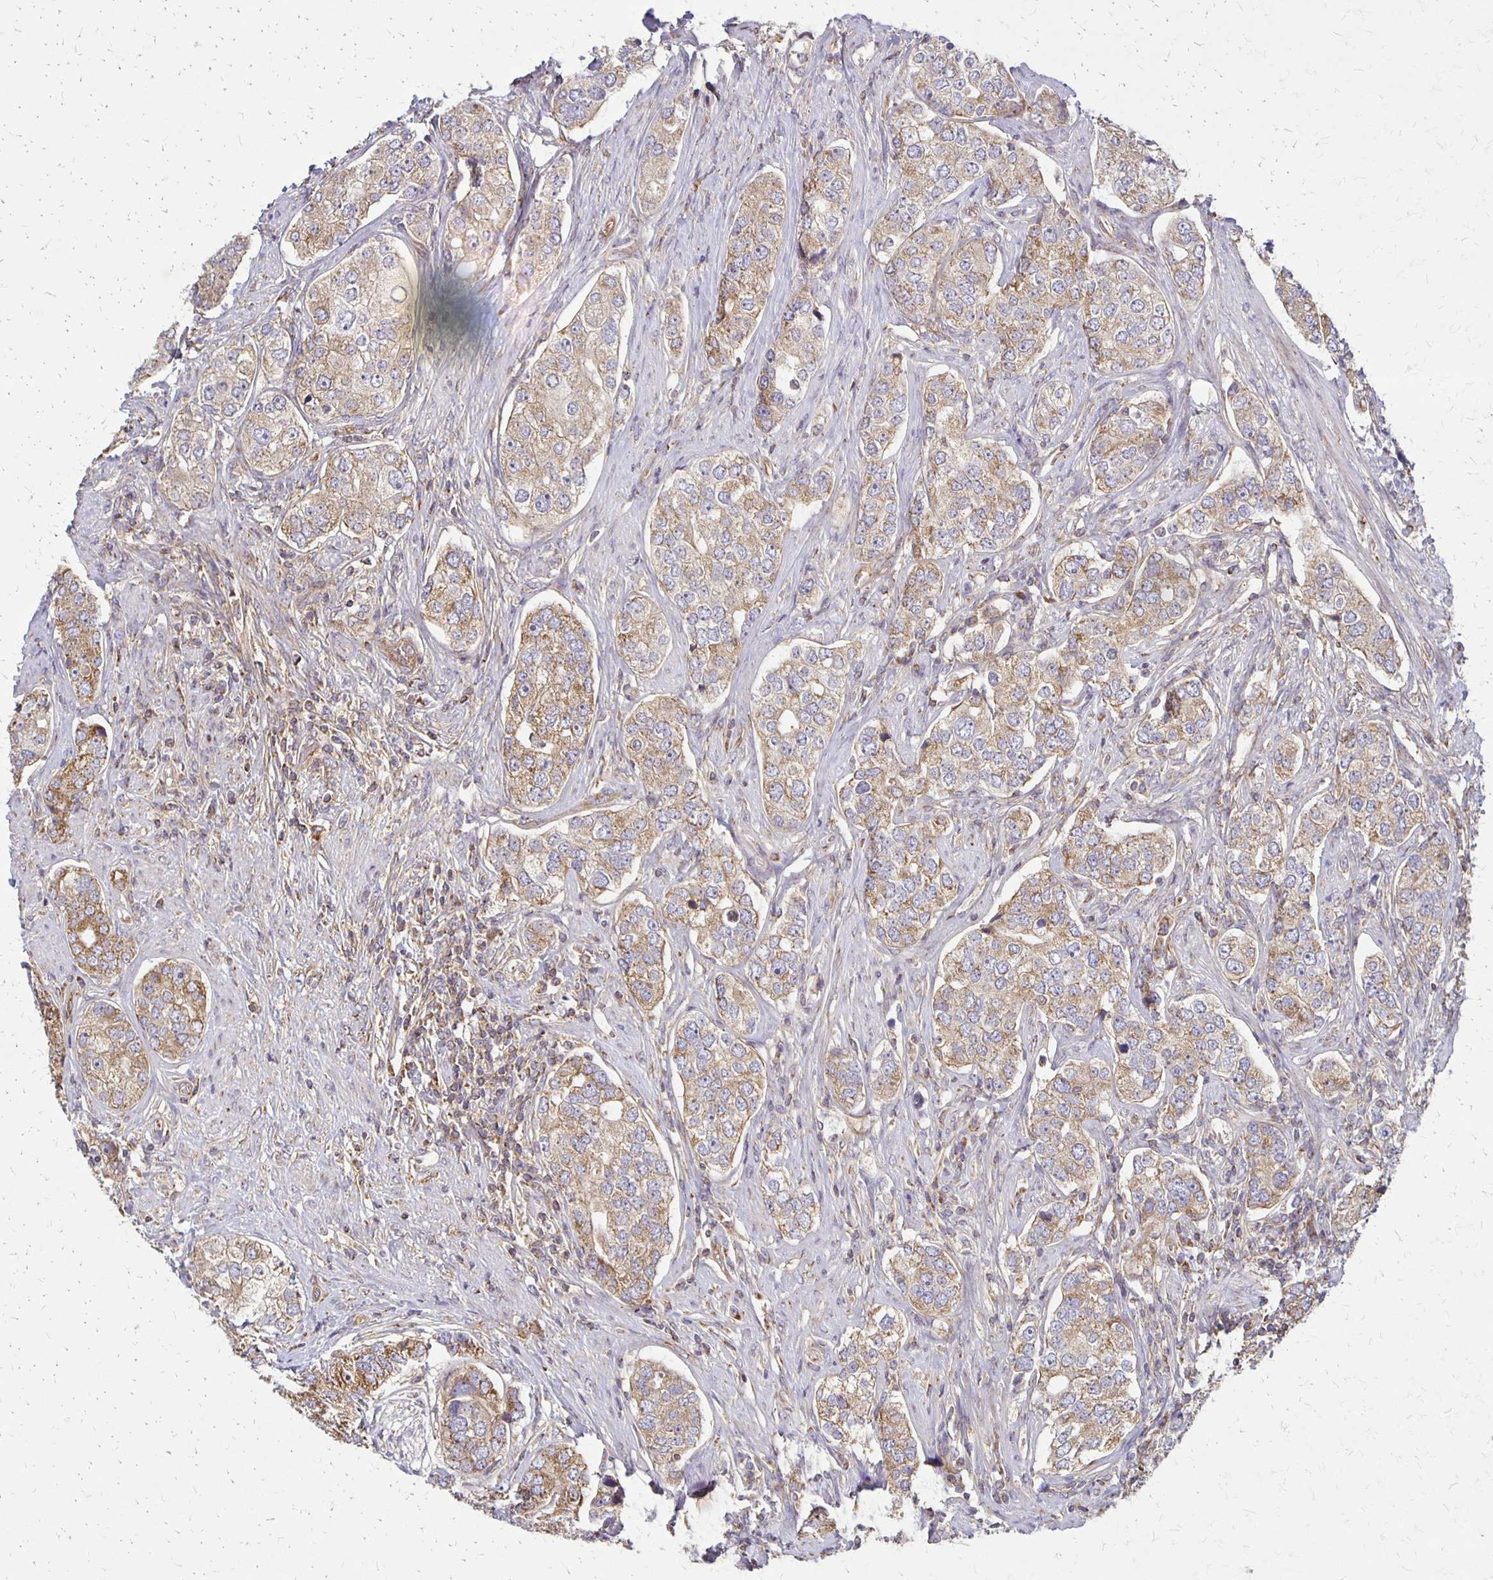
{"staining": {"intensity": "moderate", "quantity": ">75%", "location": "cytoplasmic/membranous"}, "tissue": "prostate cancer", "cell_type": "Tumor cells", "image_type": "cancer", "snomed": [{"axis": "morphology", "description": "Adenocarcinoma, High grade"}, {"axis": "topography", "description": "Prostate"}], "caption": "This image demonstrates prostate cancer stained with immunohistochemistry to label a protein in brown. The cytoplasmic/membranous of tumor cells show moderate positivity for the protein. Nuclei are counter-stained blue.", "gene": "EIF4EBP2", "patient": {"sex": "male", "age": 60}}